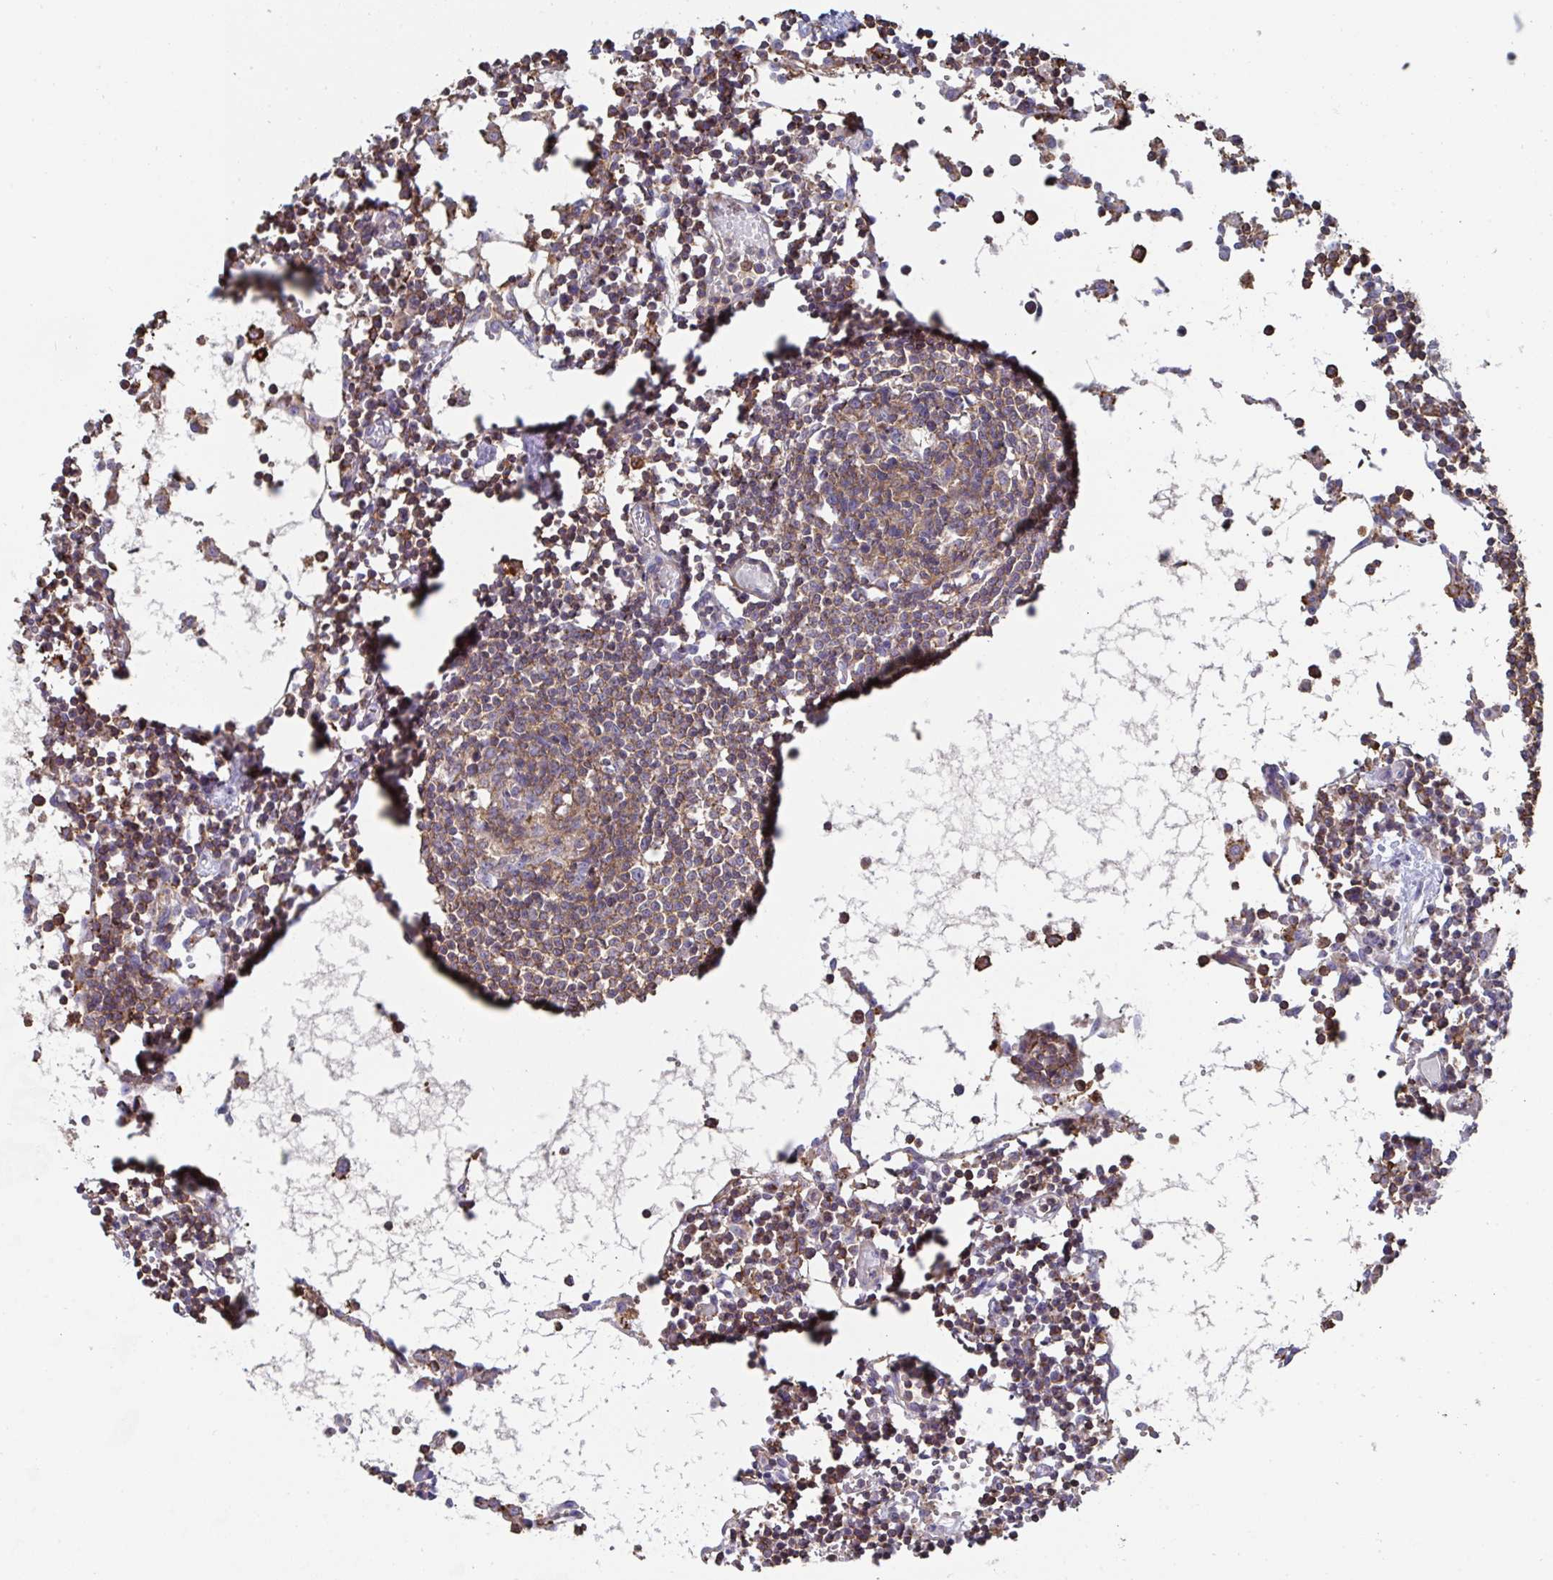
{"staining": {"intensity": "weak", "quantity": ">75%", "location": "cytoplasmic/membranous"}, "tissue": "lymph node", "cell_type": "Germinal center cells", "image_type": "normal", "snomed": [{"axis": "morphology", "description": "Normal tissue, NOS"}, {"axis": "topography", "description": "Lymph node"}], "caption": "Germinal center cells display weak cytoplasmic/membranous staining in approximately >75% of cells in benign lymph node.", "gene": "DZANK1", "patient": {"sex": "female", "age": 78}}